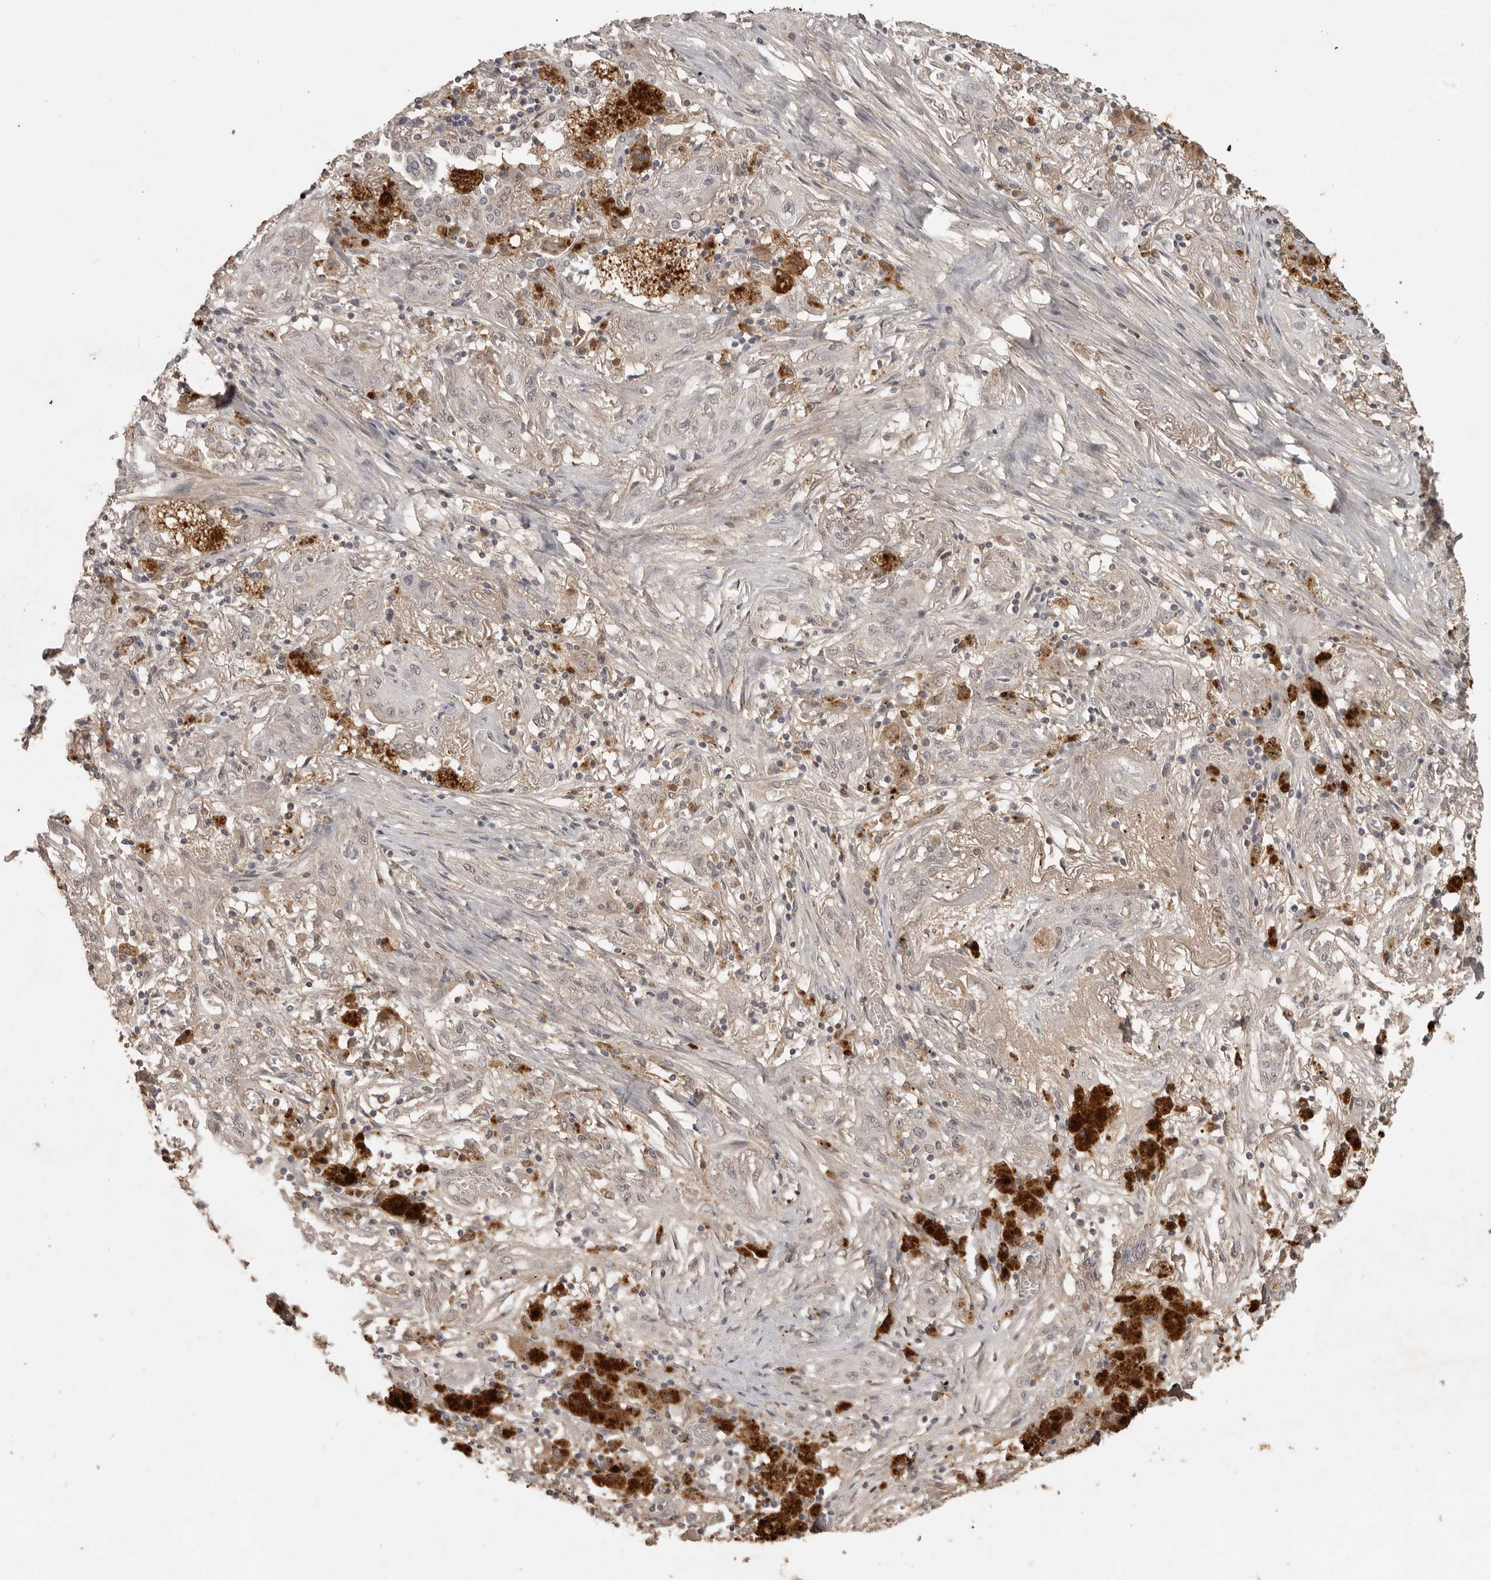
{"staining": {"intensity": "negative", "quantity": "none", "location": "none"}, "tissue": "lung cancer", "cell_type": "Tumor cells", "image_type": "cancer", "snomed": [{"axis": "morphology", "description": "Squamous cell carcinoma, NOS"}, {"axis": "topography", "description": "Lung"}], "caption": "There is no significant expression in tumor cells of squamous cell carcinoma (lung).", "gene": "CTF1", "patient": {"sex": "female", "age": 47}}